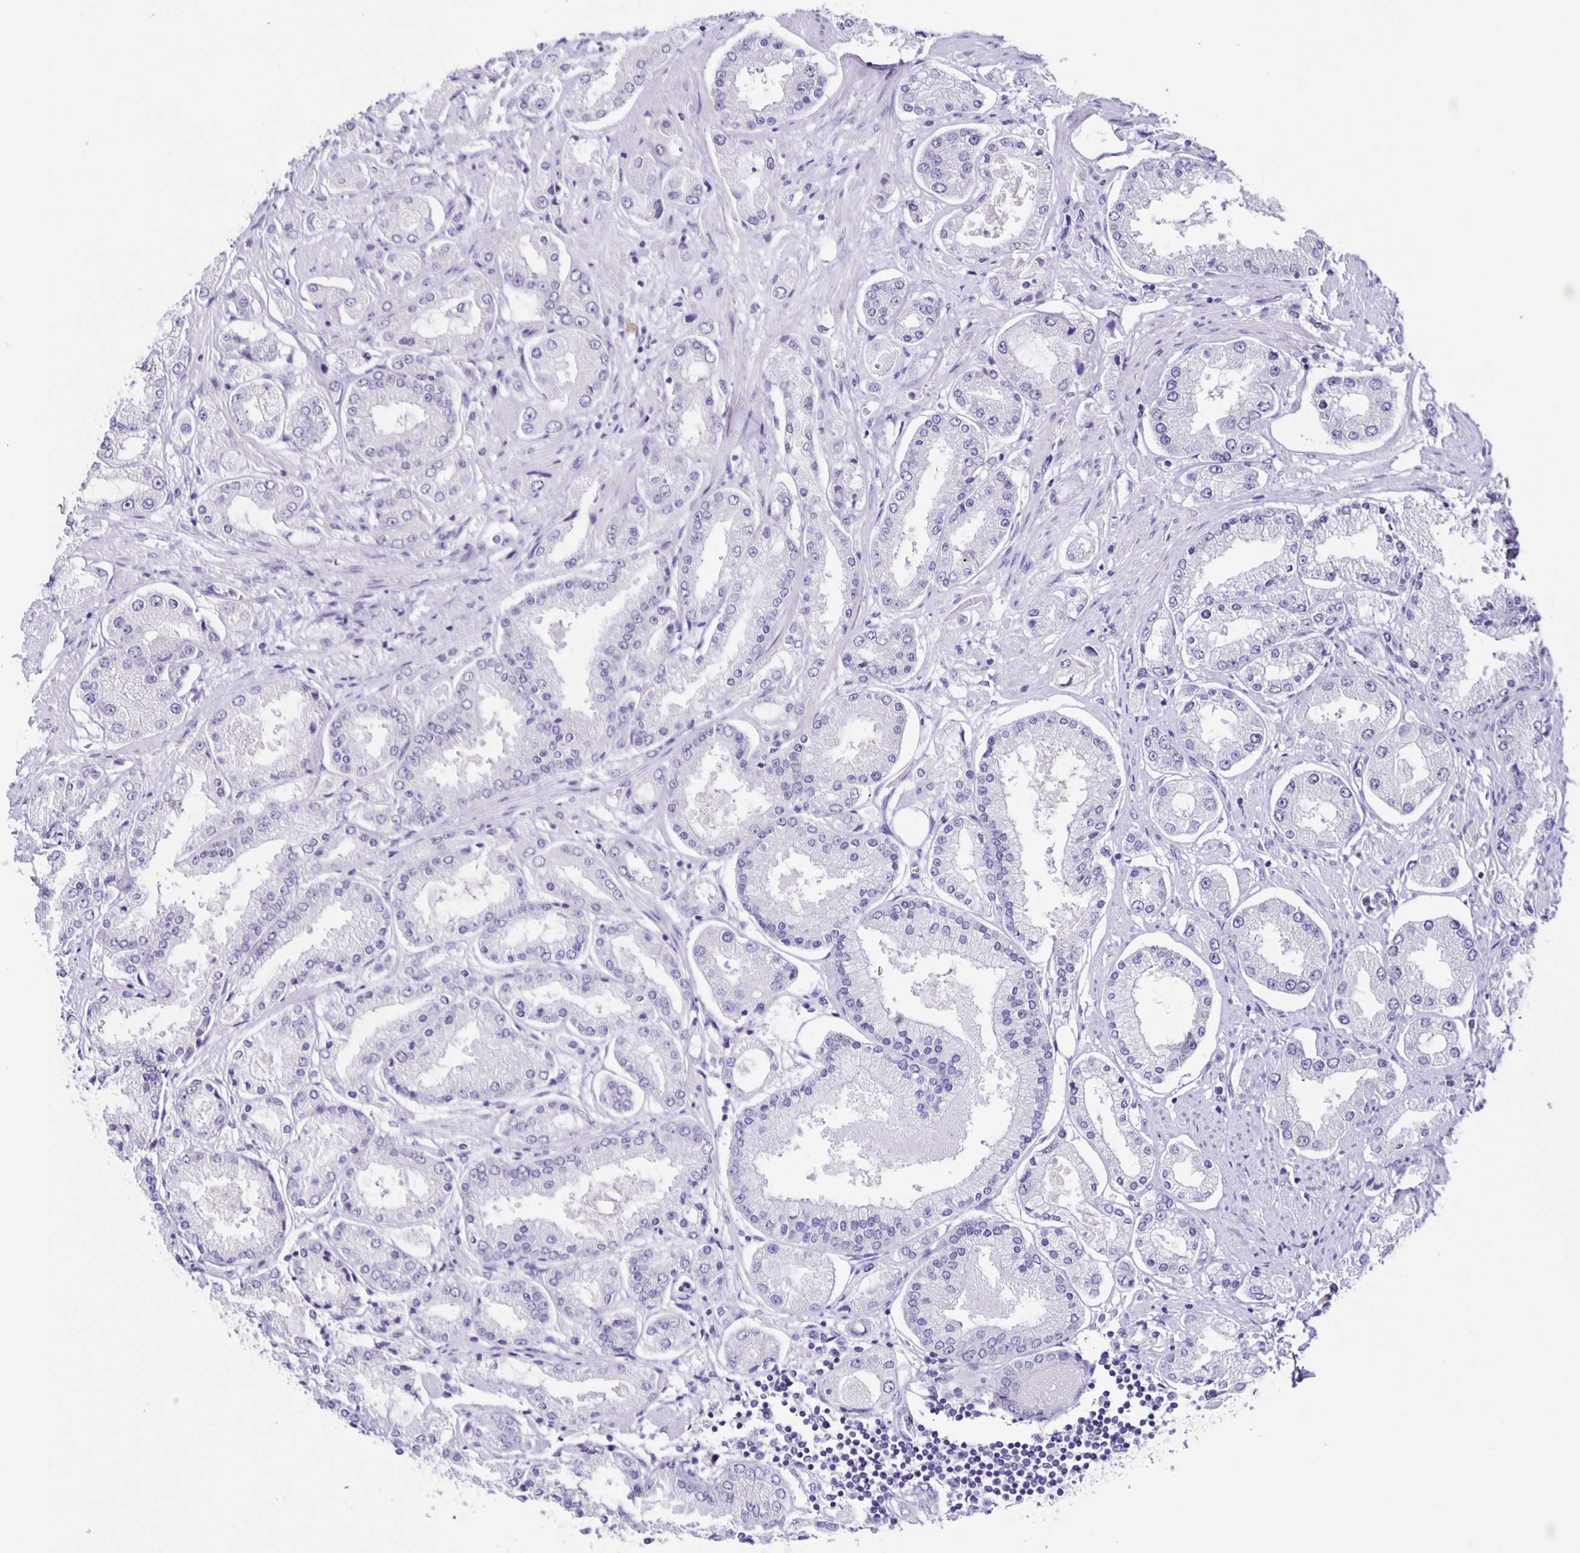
{"staining": {"intensity": "negative", "quantity": "none", "location": "none"}, "tissue": "prostate cancer", "cell_type": "Tumor cells", "image_type": "cancer", "snomed": [{"axis": "morphology", "description": "Adenocarcinoma, High grade"}, {"axis": "topography", "description": "Prostate"}], "caption": "Prostate cancer (high-grade adenocarcinoma) stained for a protein using immunohistochemistry (IHC) shows no positivity tumor cells.", "gene": "SLC12A3", "patient": {"sex": "male", "age": 69}}